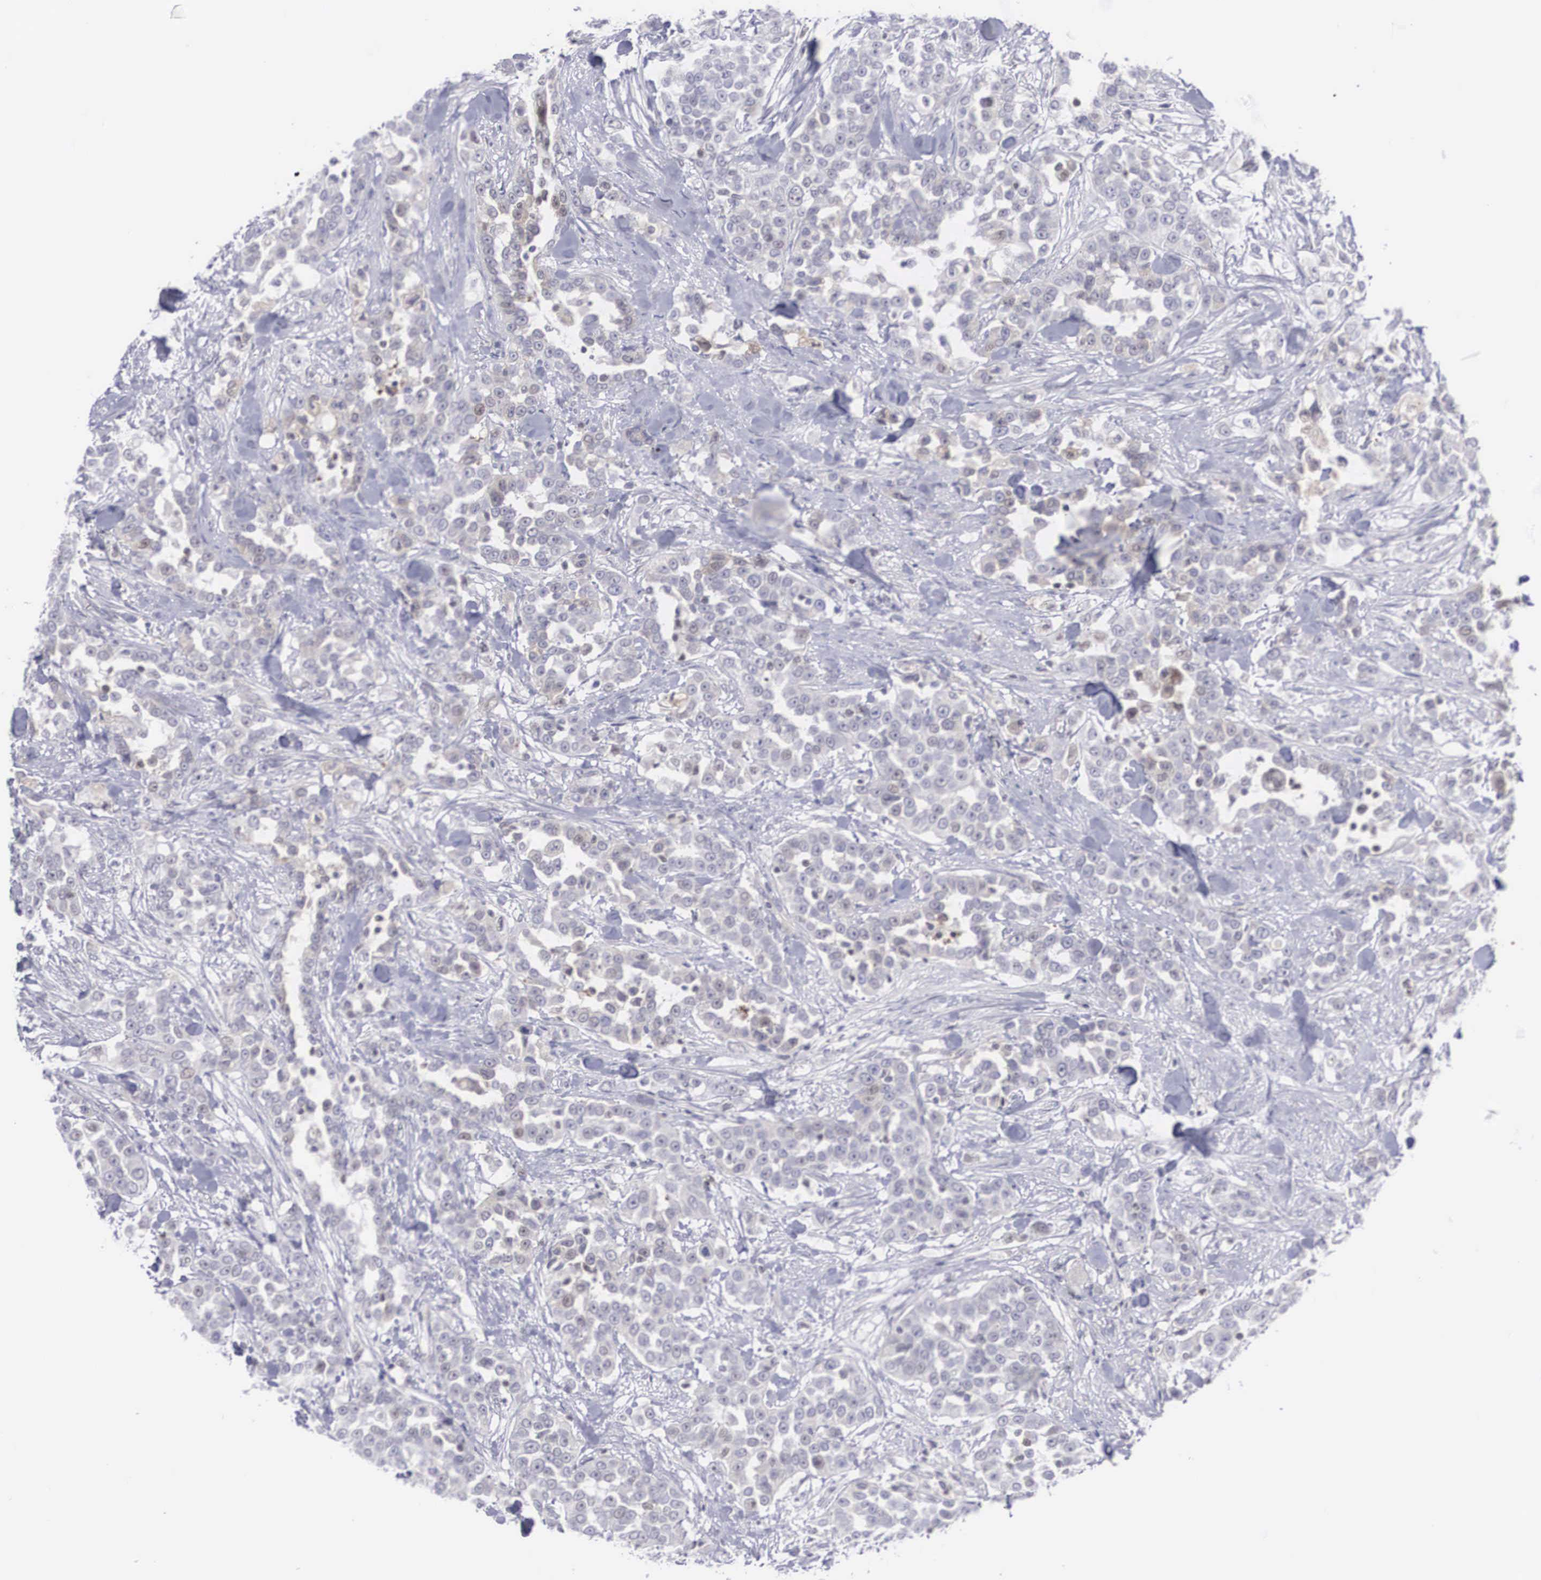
{"staining": {"intensity": "weak", "quantity": "<25%", "location": "cytoplasmic/membranous,nuclear"}, "tissue": "urothelial cancer", "cell_type": "Tumor cells", "image_type": "cancer", "snomed": [{"axis": "morphology", "description": "Urothelial carcinoma, High grade"}, {"axis": "topography", "description": "Urinary bladder"}], "caption": "There is no significant positivity in tumor cells of urothelial cancer.", "gene": "RBPJ", "patient": {"sex": "female", "age": 80}}